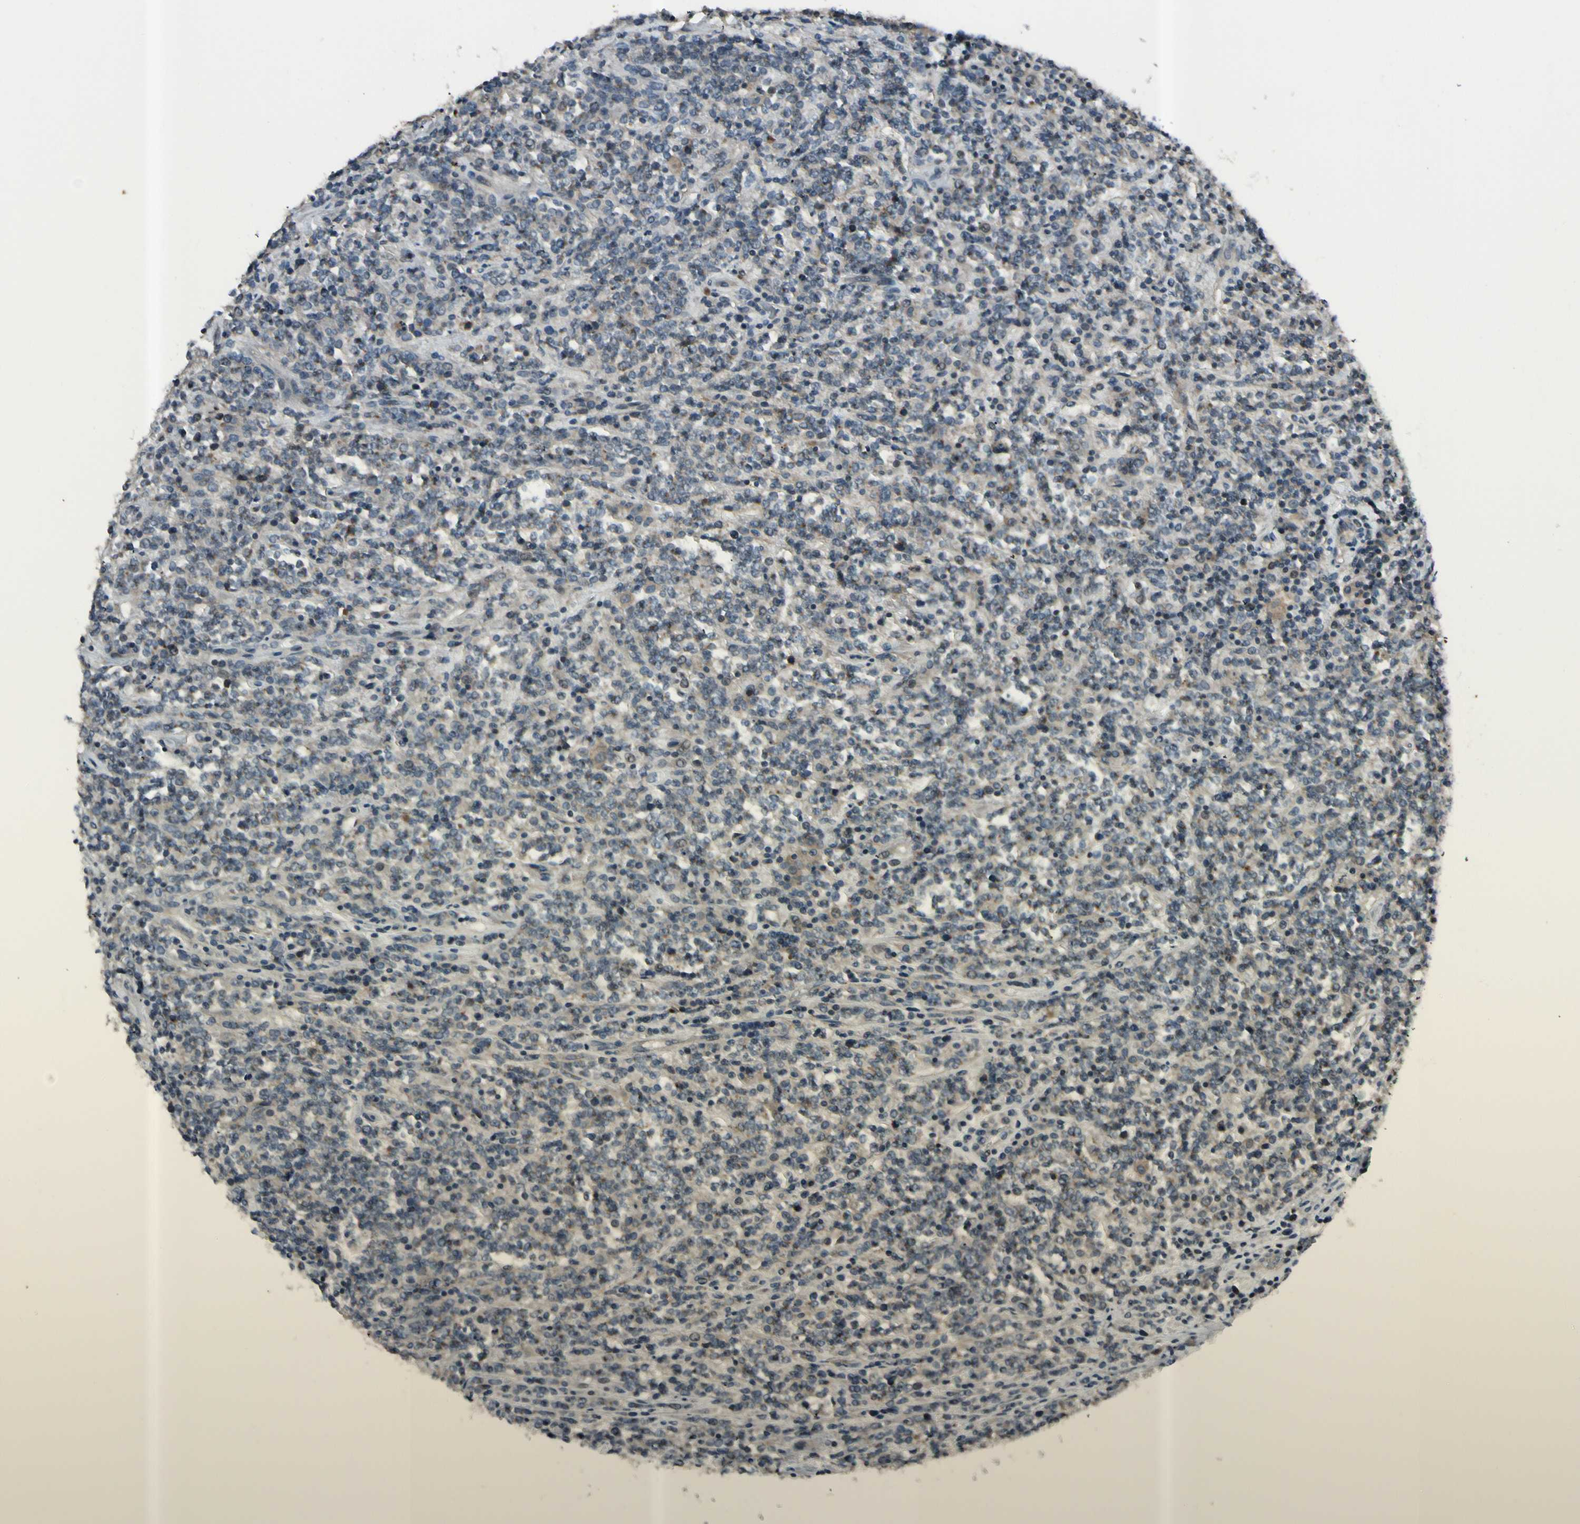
{"staining": {"intensity": "negative", "quantity": "none", "location": "none"}, "tissue": "lymphoma", "cell_type": "Tumor cells", "image_type": "cancer", "snomed": [{"axis": "morphology", "description": "Malignant lymphoma, non-Hodgkin's type, High grade"}, {"axis": "topography", "description": "Soft tissue"}], "caption": "Immunohistochemistry of human lymphoma exhibits no staining in tumor cells. (DAB immunohistochemistry visualized using brightfield microscopy, high magnification).", "gene": "ICAM5", "patient": {"sex": "male", "age": 18}}